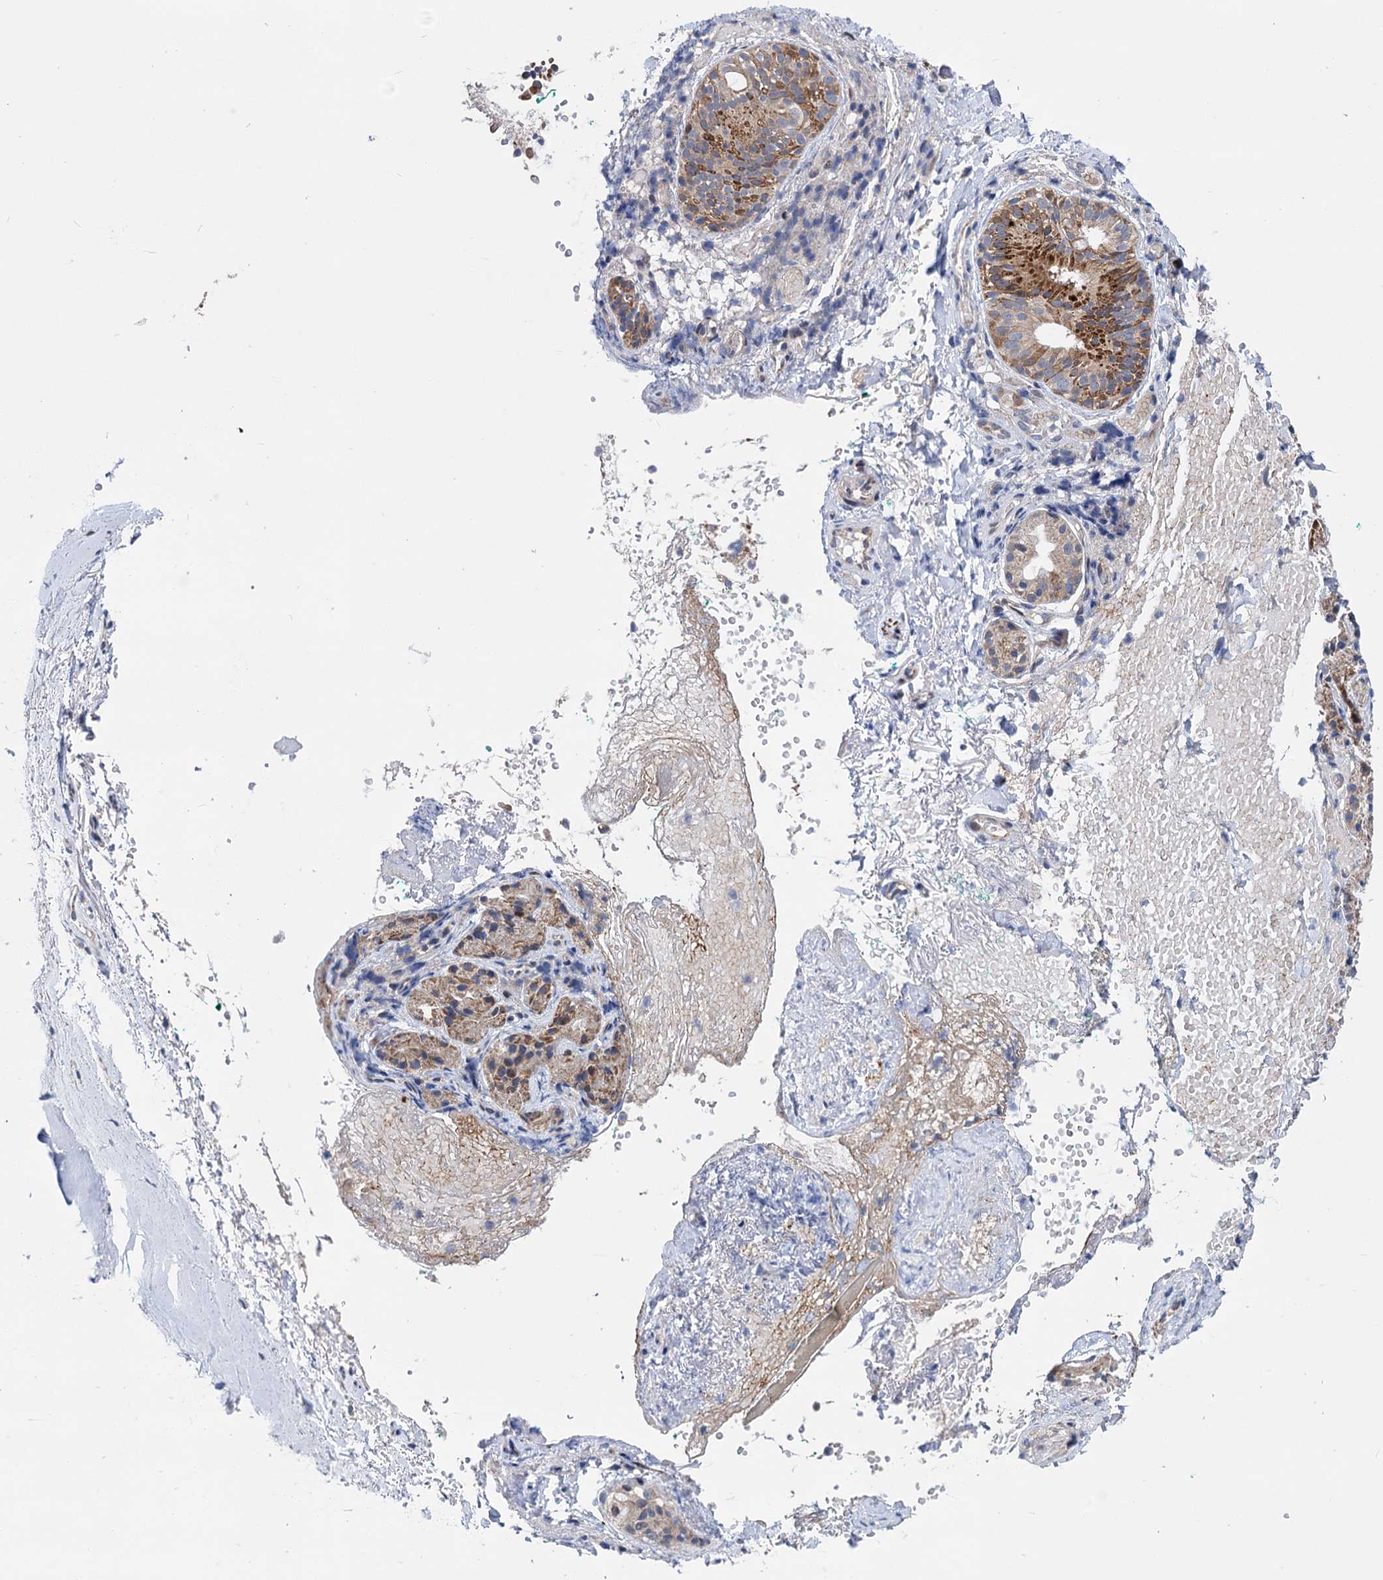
{"staining": {"intensity": "negative", "quantity": "none", "location": "none"}, "tissue": "adipose tissue", "cell_type": "Adipocytes", "image_type": "normal", "snomed": [{"axis": "morphology", "description": "Normal tissue, NOS"}, {"axis": "morphology", "description": "Basal cell carcinoma"}, {"axis": "topography", "description": "Cartilage tissue"}, {"axis": "topography", "description": "Nasopharynx"}, {"axis": "topography", "description": "Oral tissue"}], "caption": "Immunohistochemistry of normal human adipose tissue demonstrates no expression in adipocytes.", "gene": "UBR1", "patient": {"sex": "female", "age": 77}}